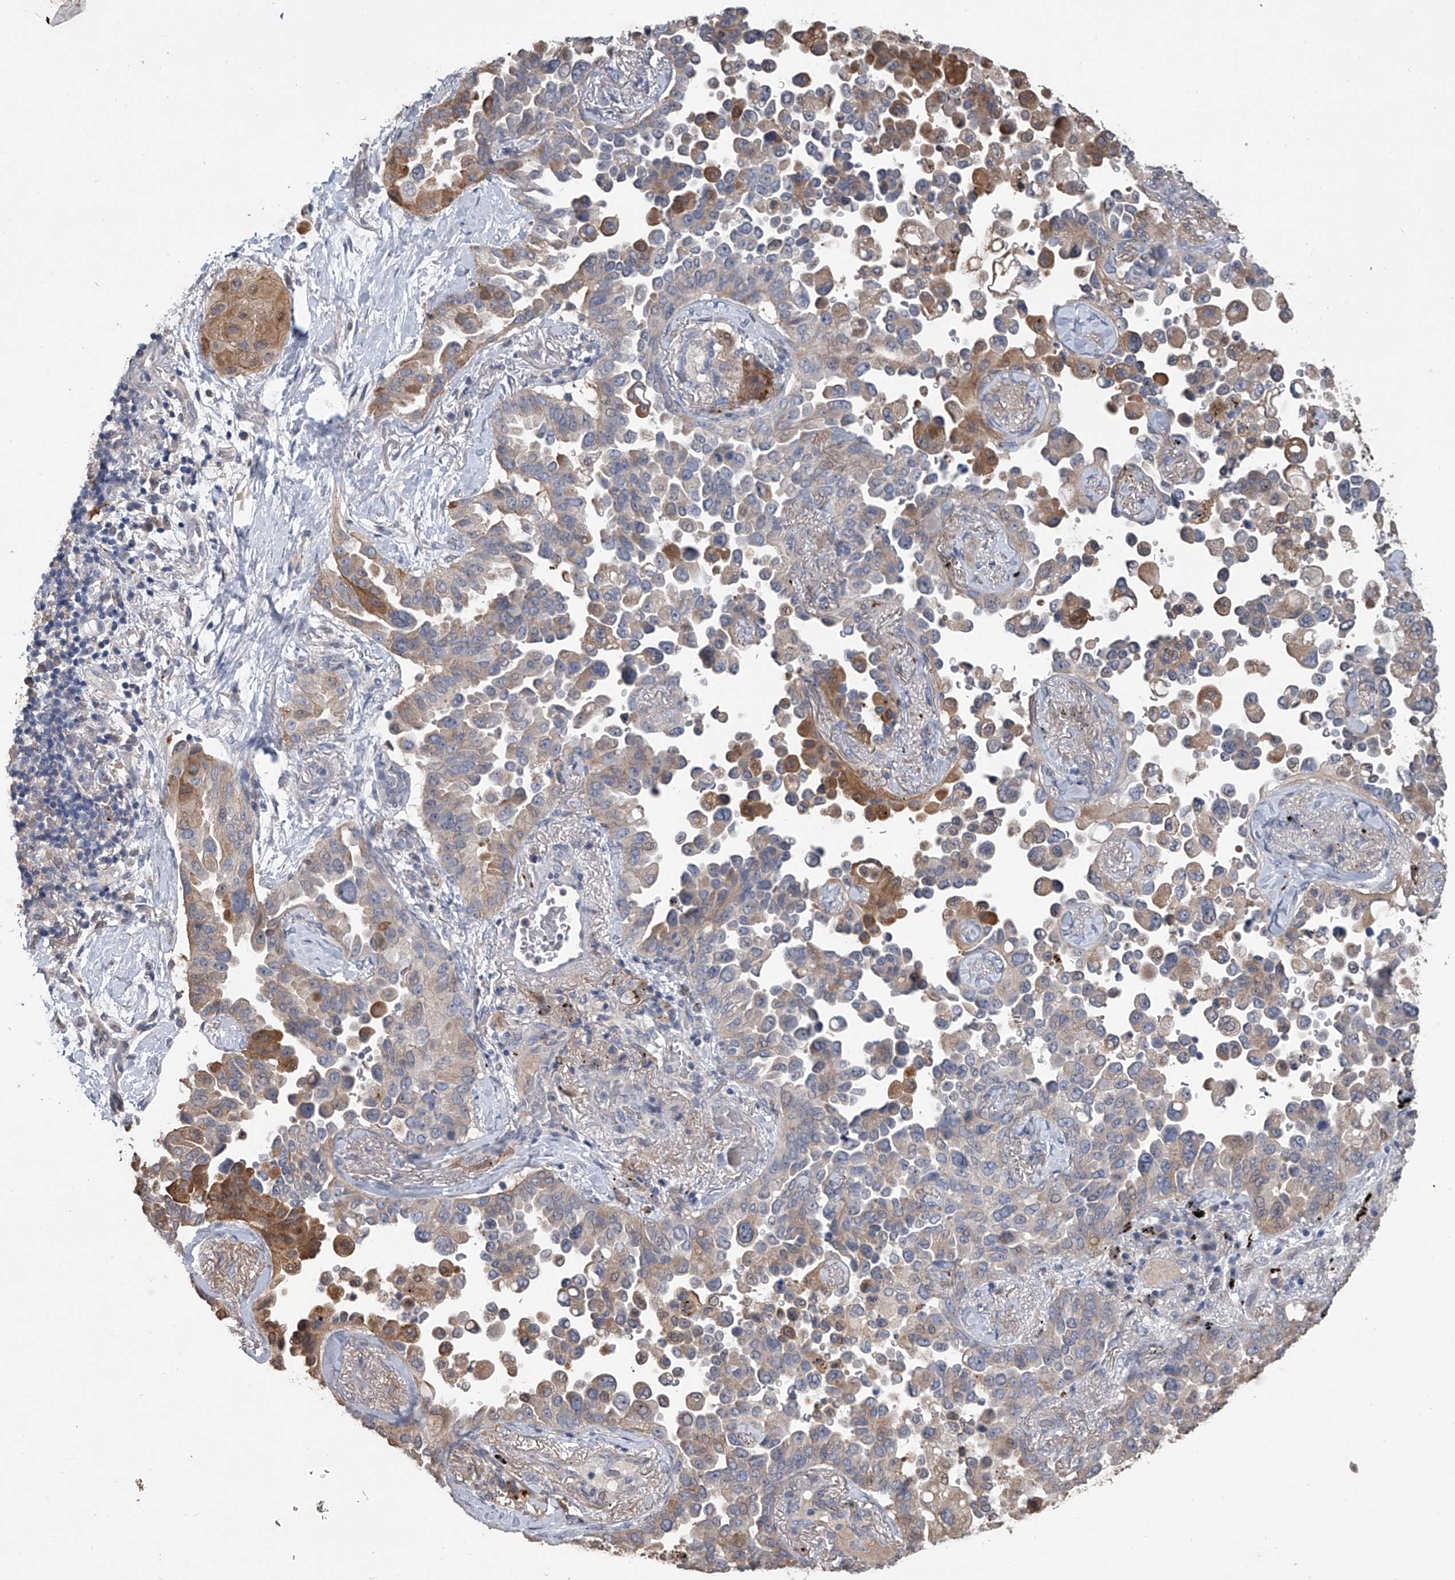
{"staining": {"intensity": "moderate", "quantity": "<25%", "location": "cytoplasmic/membranous"}, "tissue": "lung cancer", "cell_type": "Tumor cells", "image_type": "cancer", "snomed": [{"axis": "morphology", "description": "Adenocarcinoma, NOS"}, {"axis": "topography", "description": "Lung"}], "caption": "The immunohistochemical stain labels moderate cytoplasmic/membranous expression in tumor cells of lung cancer (adenocarcinoma) tissue. Using DAB (3,3'-diaminobenzidine) (brown) and hematoxylin (blue) stains, captured at high magnification using brightfield microscopy.", "gene": "DOCK9", "patient": {"sex": "female", "age": 67}}